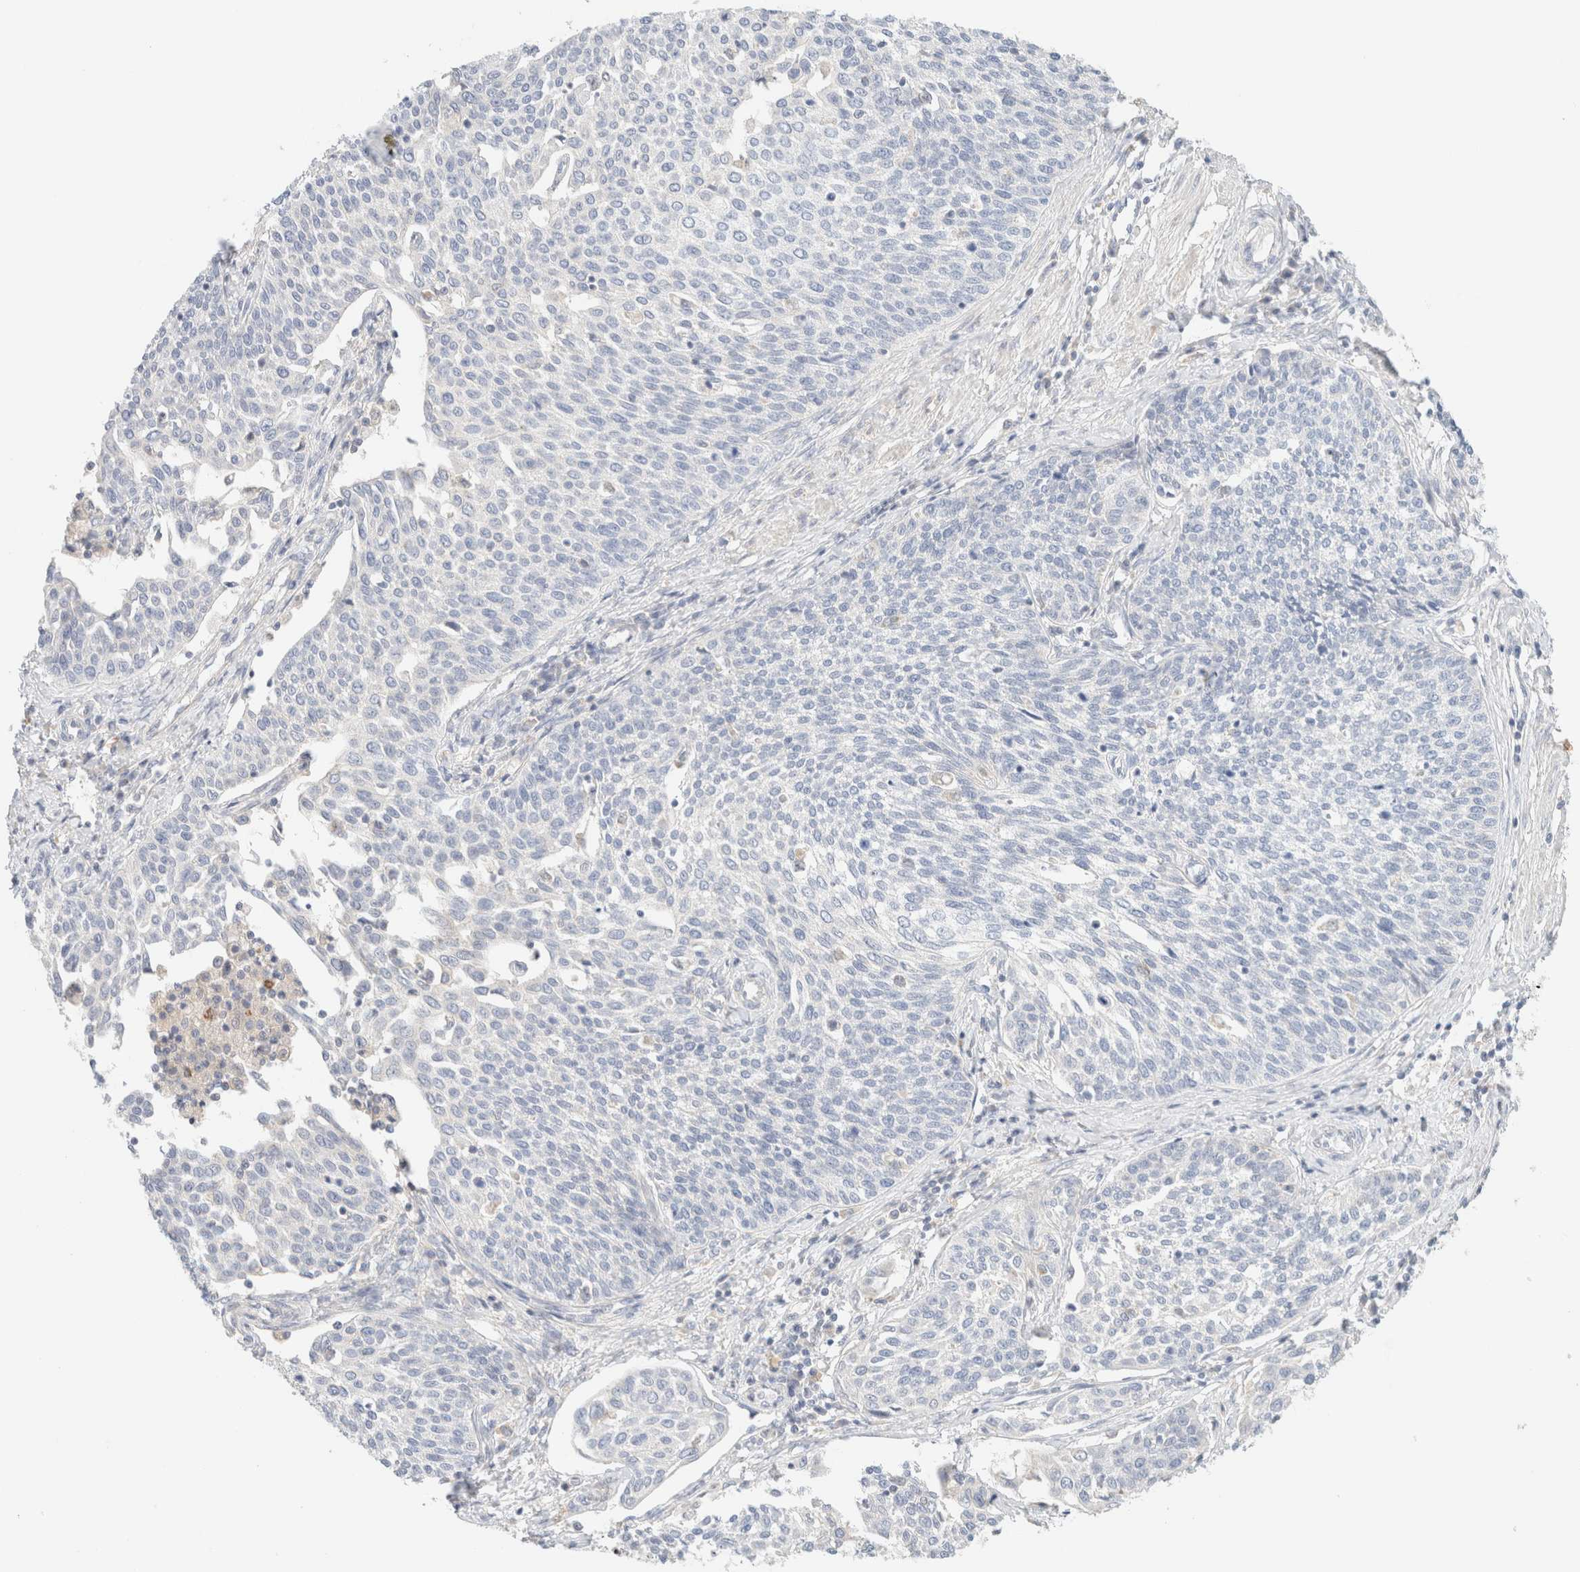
{"staining": {"intensity": "negative", "quantity": "none", "location": "none"}, "tissue": "cervical cancer", "cell_type": "Tumor cells", "image_type": "cancer", "snomed": [{"axis": "morphology", "description": "Squamous cell carcinoma, NOS"}, {"axis": "topography", "description": "Cervix"}], "caption": "Human cervical cancer stained for a protein using IHC shows no expression in tumor cells.", "gene": "SARM1", "patient": {"sex": "female", "age": 34}}